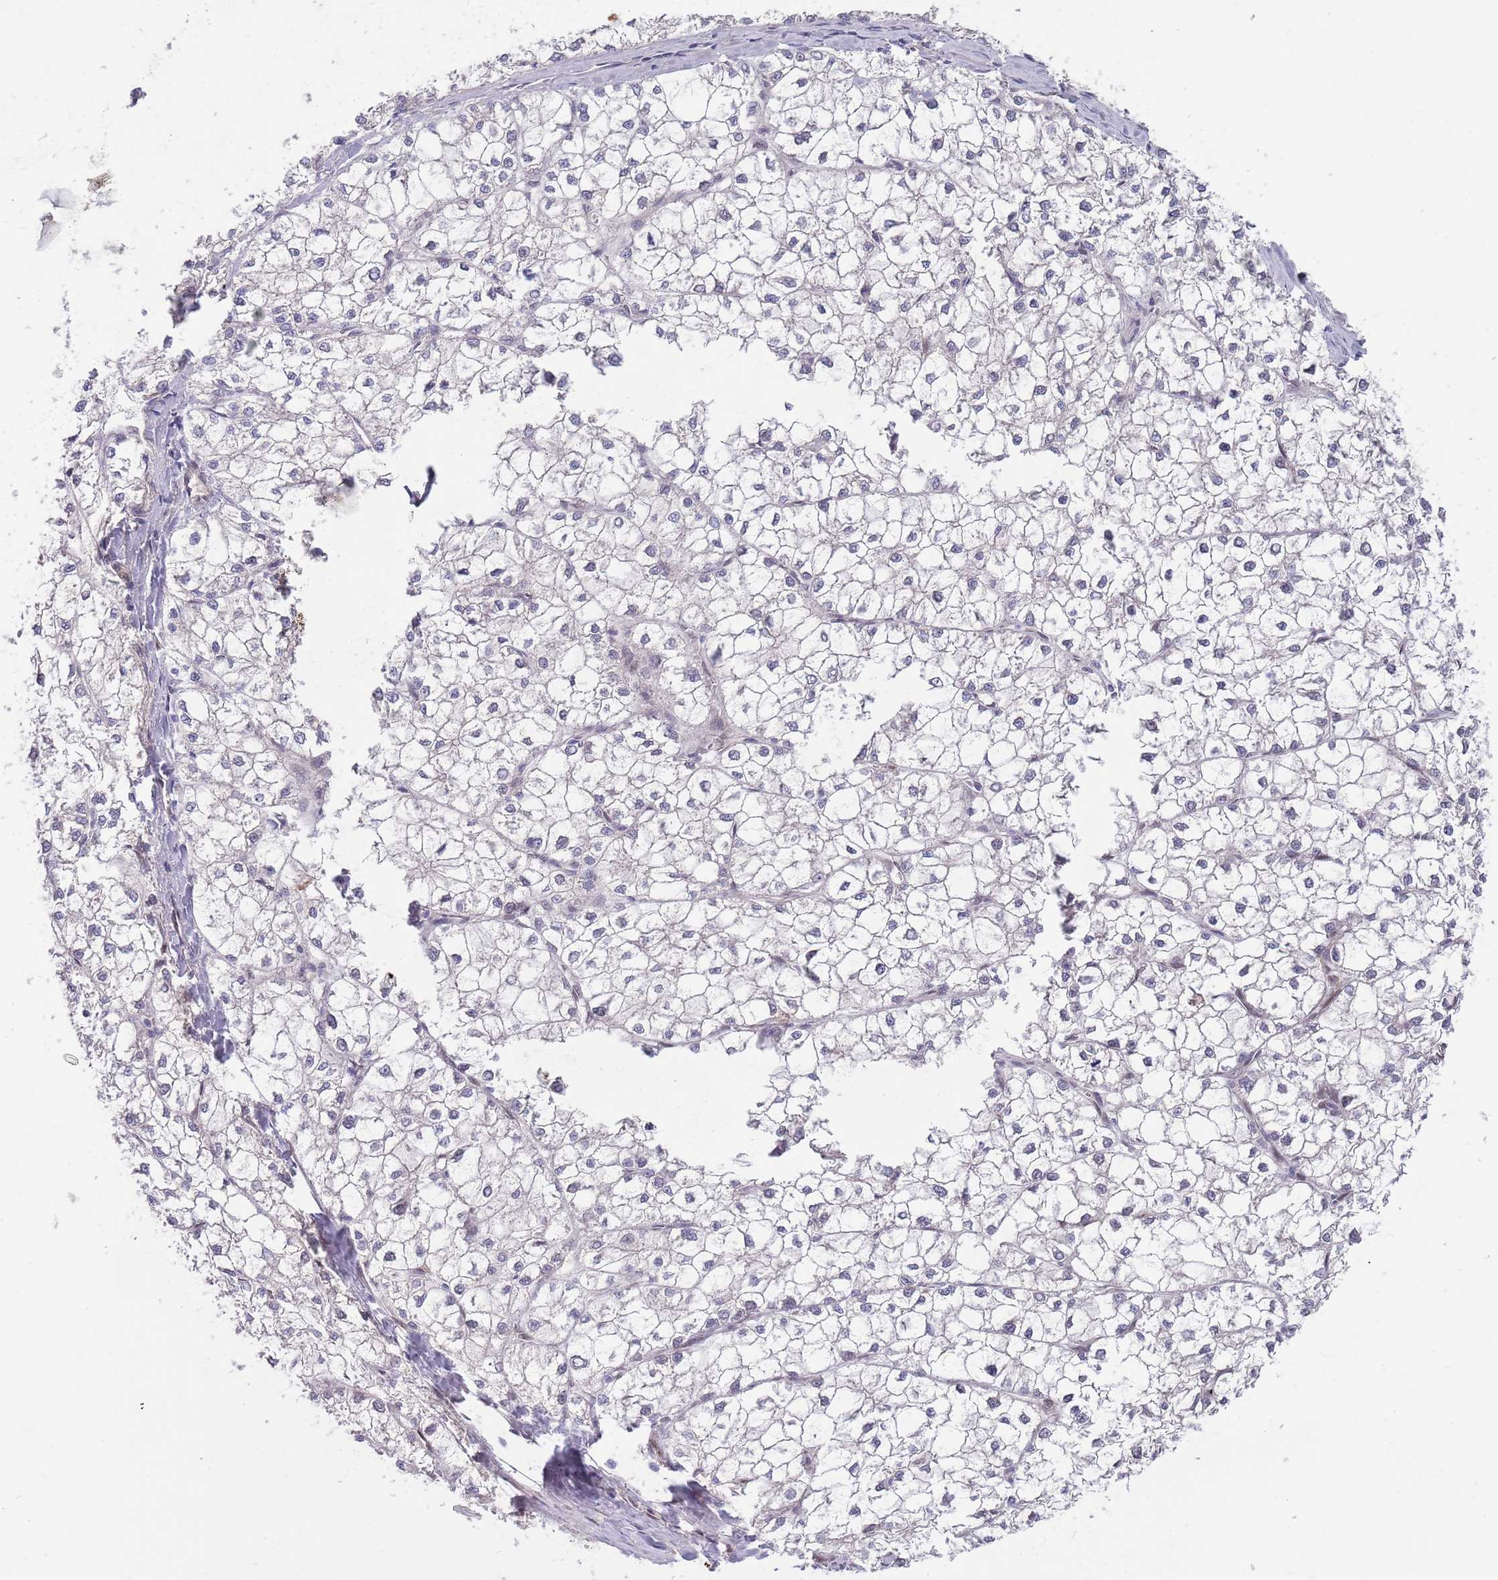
{"staining": {"intensity": "negative", "quantity": "none", "location": "none"}, "tissue": "liver cancer", "cell_type": "Tumor cells", "image_type": "cancer", "snomed": [{"axis": "morphology", "description": "Carcinoma, Hepatocellular, NOS"}, {"axis": "topography", "description": "Liver"}], "caption": "The micrograph displays no significant positivity in tumor cells of liver cancer.", "gene": "NLRP6", "patient": {"sex": "female", "age": 43}}